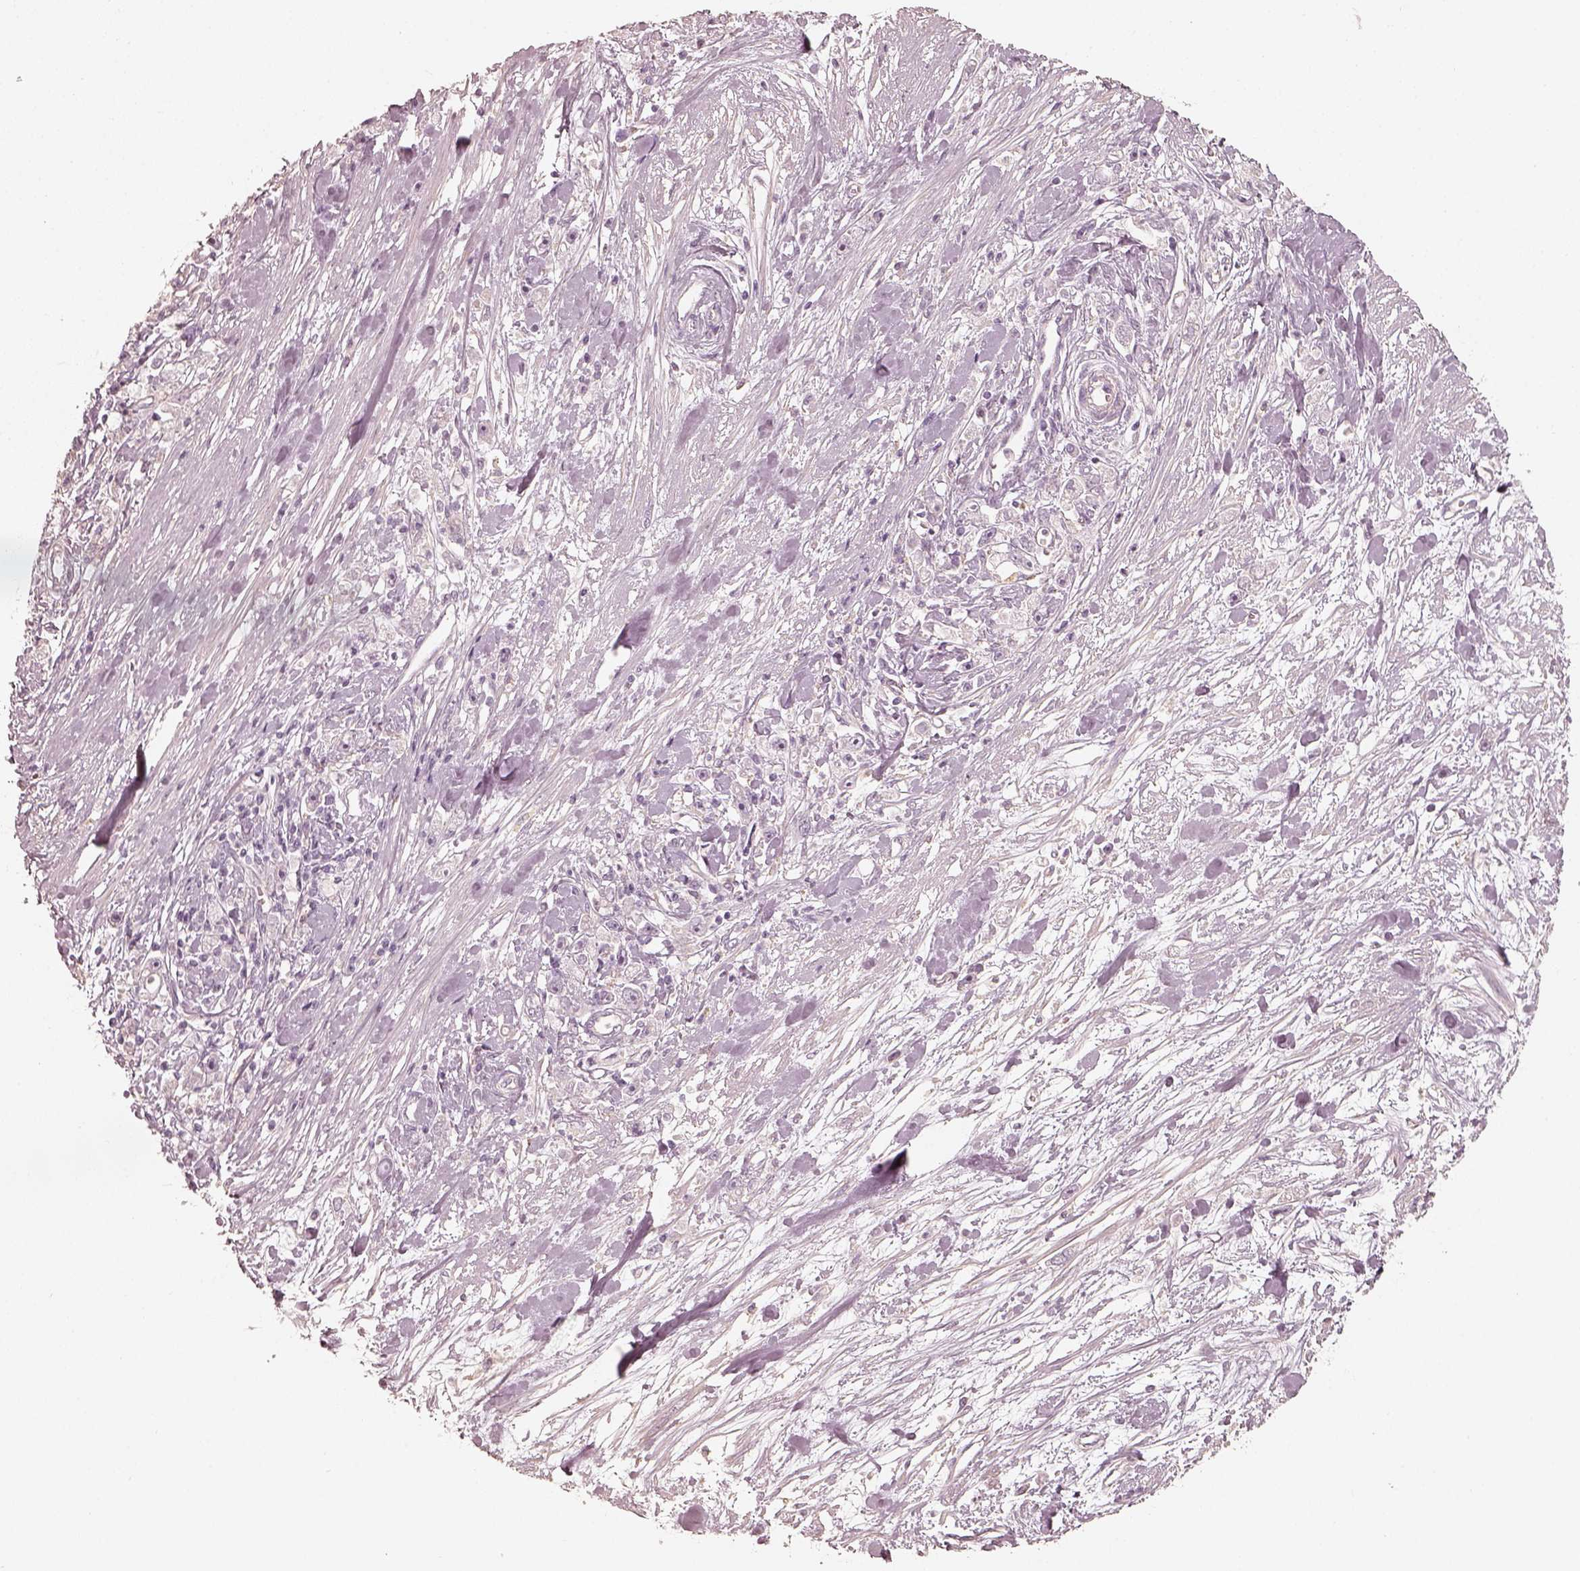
{"staining": {"intensity": "negative", "quantity": "none", "location": "none"}, "tissue": "stomach cancer", "cell_type": "Tumor cells", "image_type": "cancer", "snomed": [{"axis": "morphology", "description": "Adenocarcinoma, NOS"}, {"axis": "topography", "description": "Stomach"}], "caption": "IHC micrograph of neoplastic tissue: stomach adenocarcinoma stained with DAB (3,3'-diaminobenzidine) displays no significant protein staining in tumor cells.", "gene": "FMNL2", "patient": {"sex": "female", "age": 59}}